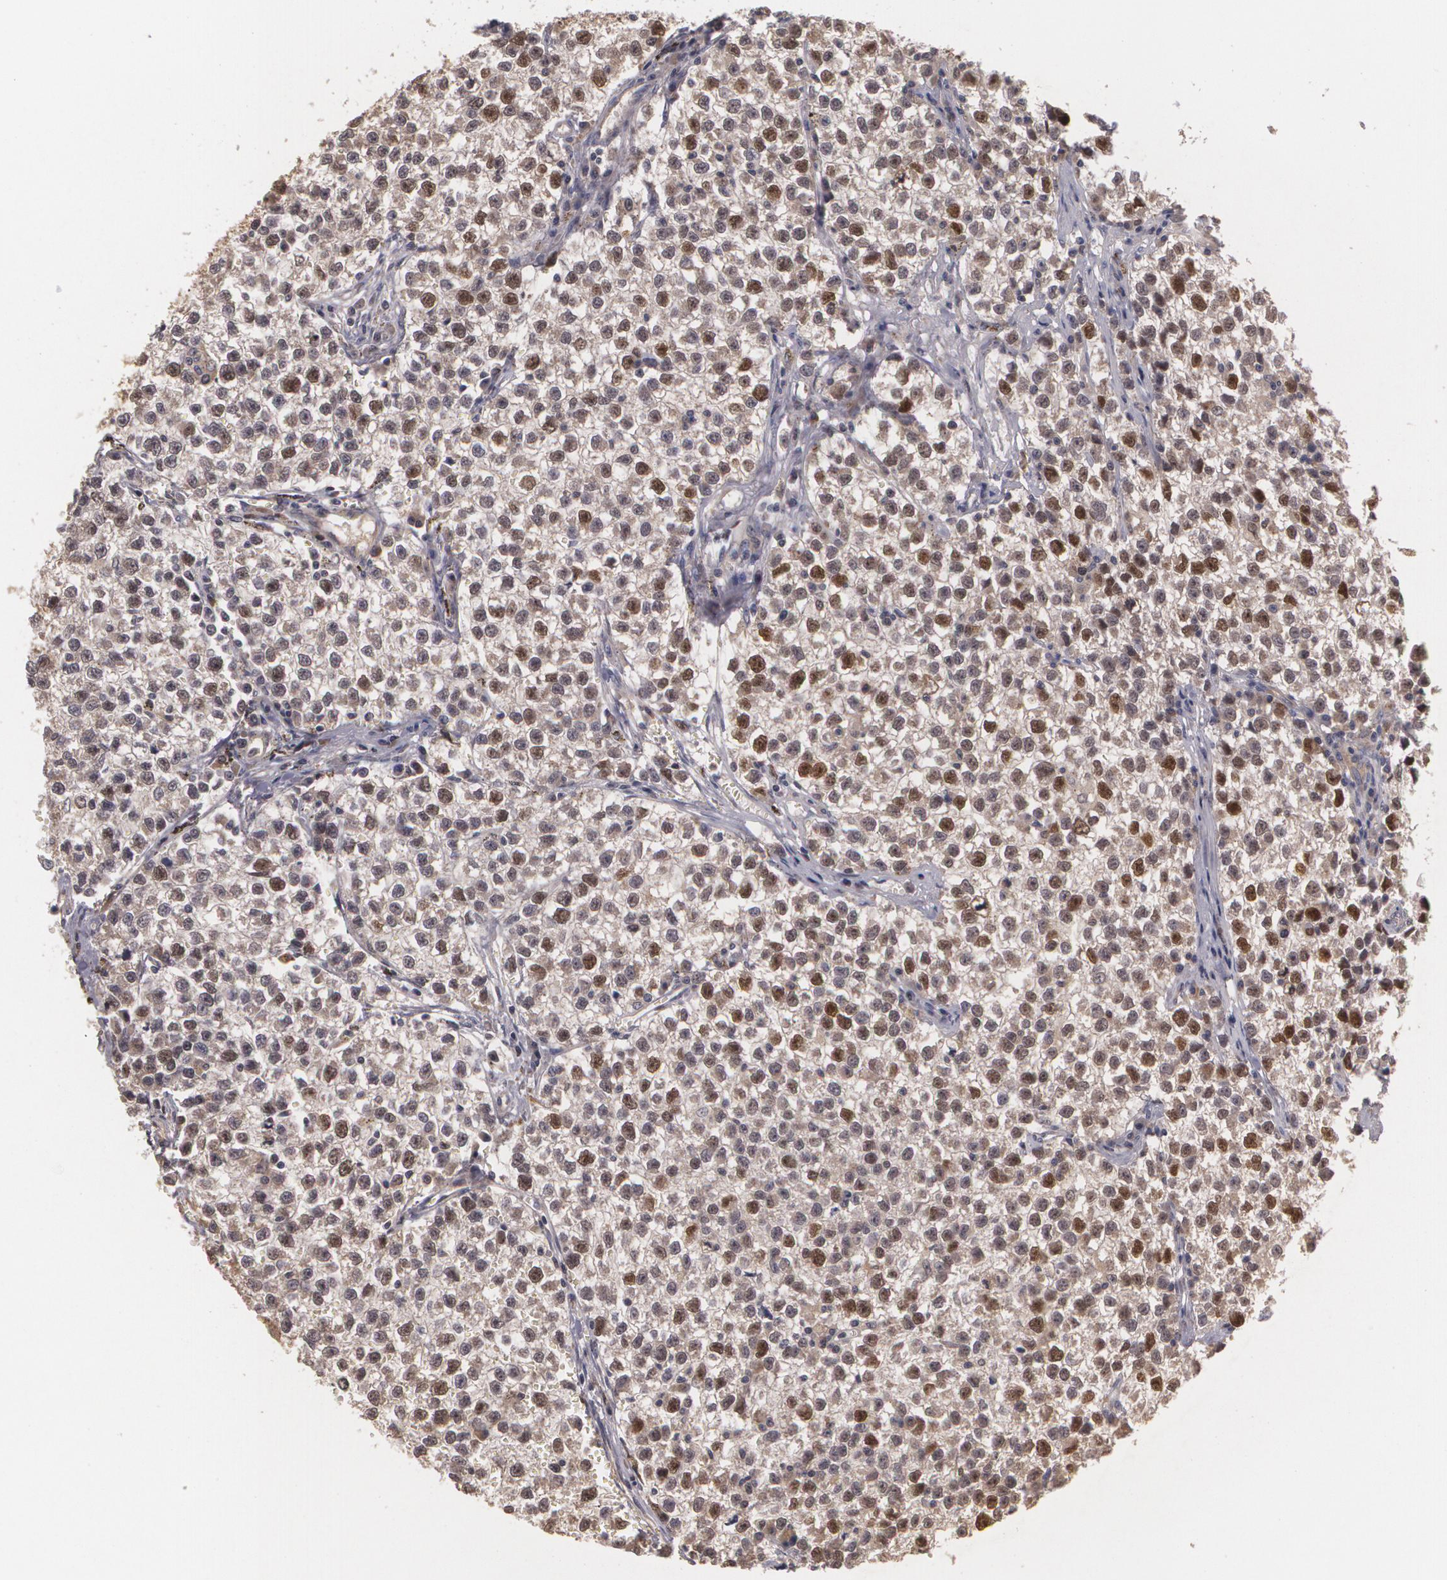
{"staining": {"intensity": "moderate", "quantity": "25%-75%", "location": "cytoplasmic/membranous,nuclear"}, "tissue": "testis cancer", "cell_type": "Tumor cells", "image_type": "cancer", "snomed": [{"axis": "morphology", "description": "Seminoma, NOS"}, {"axis": "topography", "description": "Testis"}], "caption": "This histopathology image exhibits immunohistochemistry (IHC) staining of human testis cancer, with medium moderate cytoplasmic/membranous and nuclear positivity in about 25%-75% of tumor cells.", "gene": "BRCA1", "patient": {"sex": "male", "age": 35}}